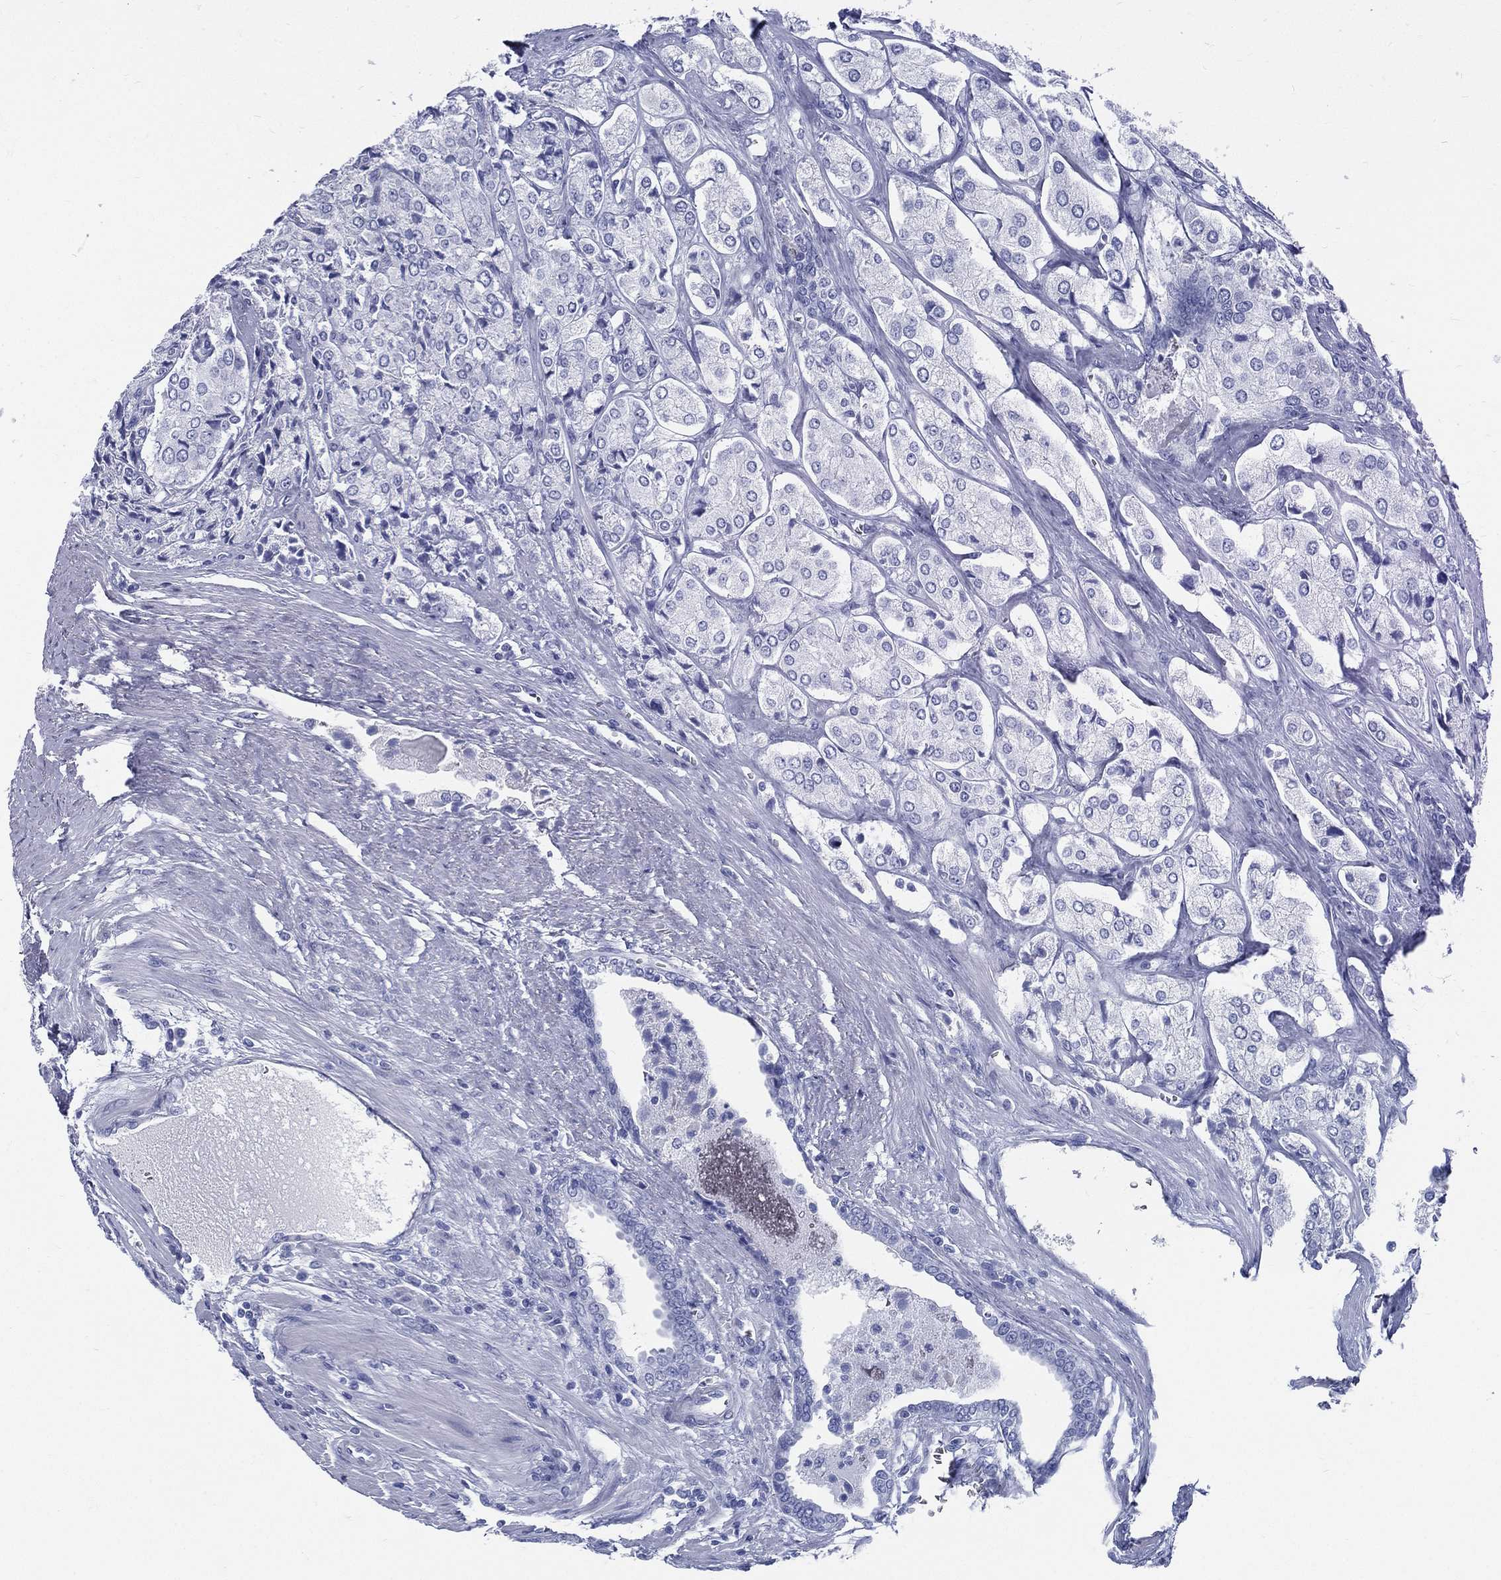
{"staining": {"intensity": "negative", "quantity": "none", "location": "none"}, "tissue": "prostate cancer", "cell_type": "Tumor cells", "image_type": "cancer", "snomed": [{"axis": "morphology", "description": "Adenocarcinoma, NOS"}, {"axis": "topography", "description": "Prostate and seminal vesicle, NOS"}, {"axis": "topography", "description": "Prostate"}], "caption": "This image is of prostate cancer stained with IHC to label a protein in brown with the nuclei are counter-stained blue. There is no expression in tumor cells.", "gene": "RSPH4A", "patient": {"sex": "male", "age": 67}}